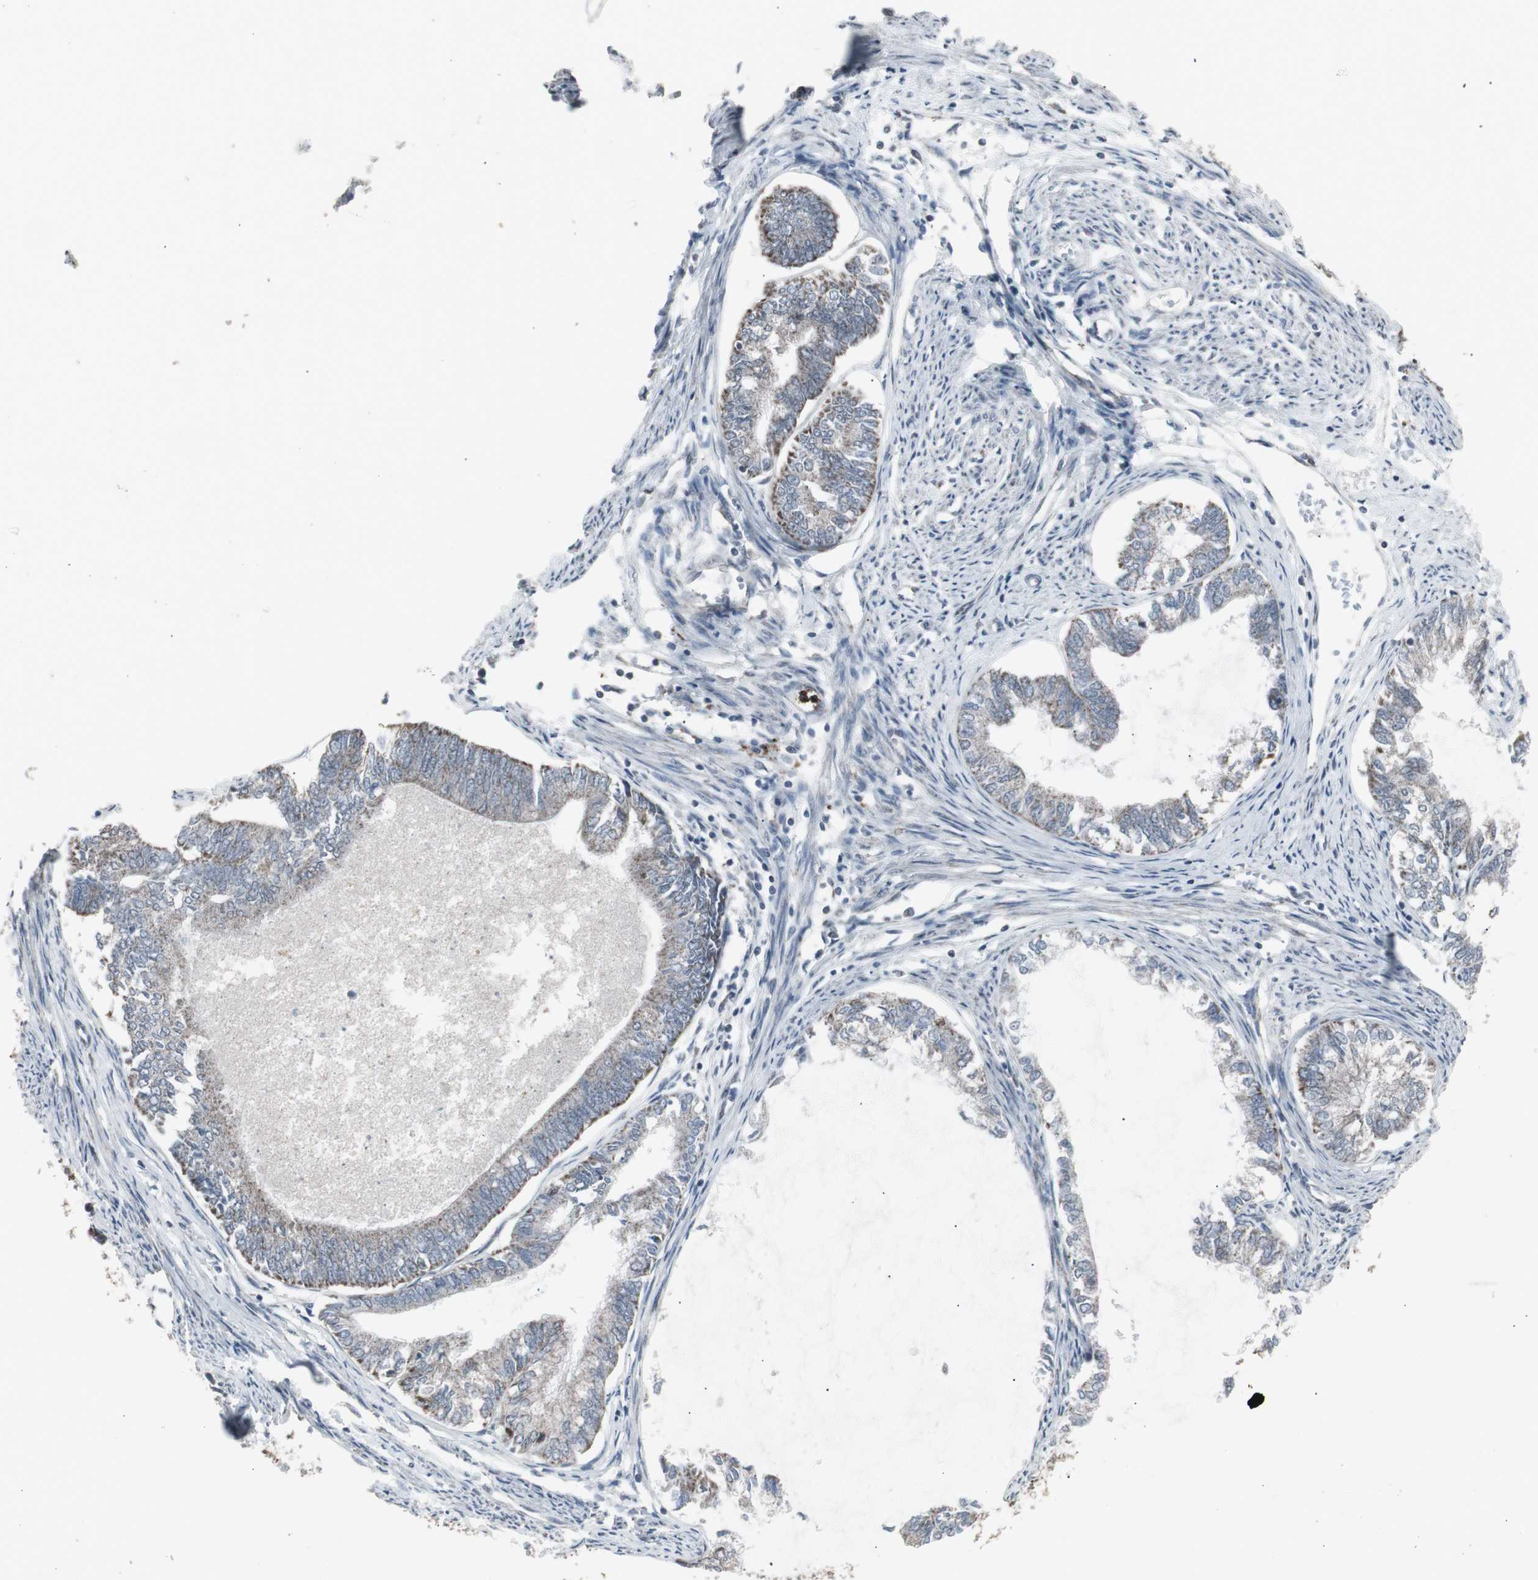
{"staining": {"intensity": "moderate", "quantity": "<25%", "location": "cytoplasmic/membranous"}, "tissue": "endometrial cancer", "cell_type": "Tumor cells", "image_type": "cancer", "snomed": [{"axis": "morphology", "description": "Adenocarcinoma, NOS"}, {"axis": "topography", "description": "Endometrium"}], "caption": "The image exhibits immunohistochemical staining of endometrial adenocarcinoma. There is moderate cytoplasmic/membranous expression is appreciated in about <25% of tumor cells.", "gene": "RXRA", "patient": {"sex": "female", "age": 86}}